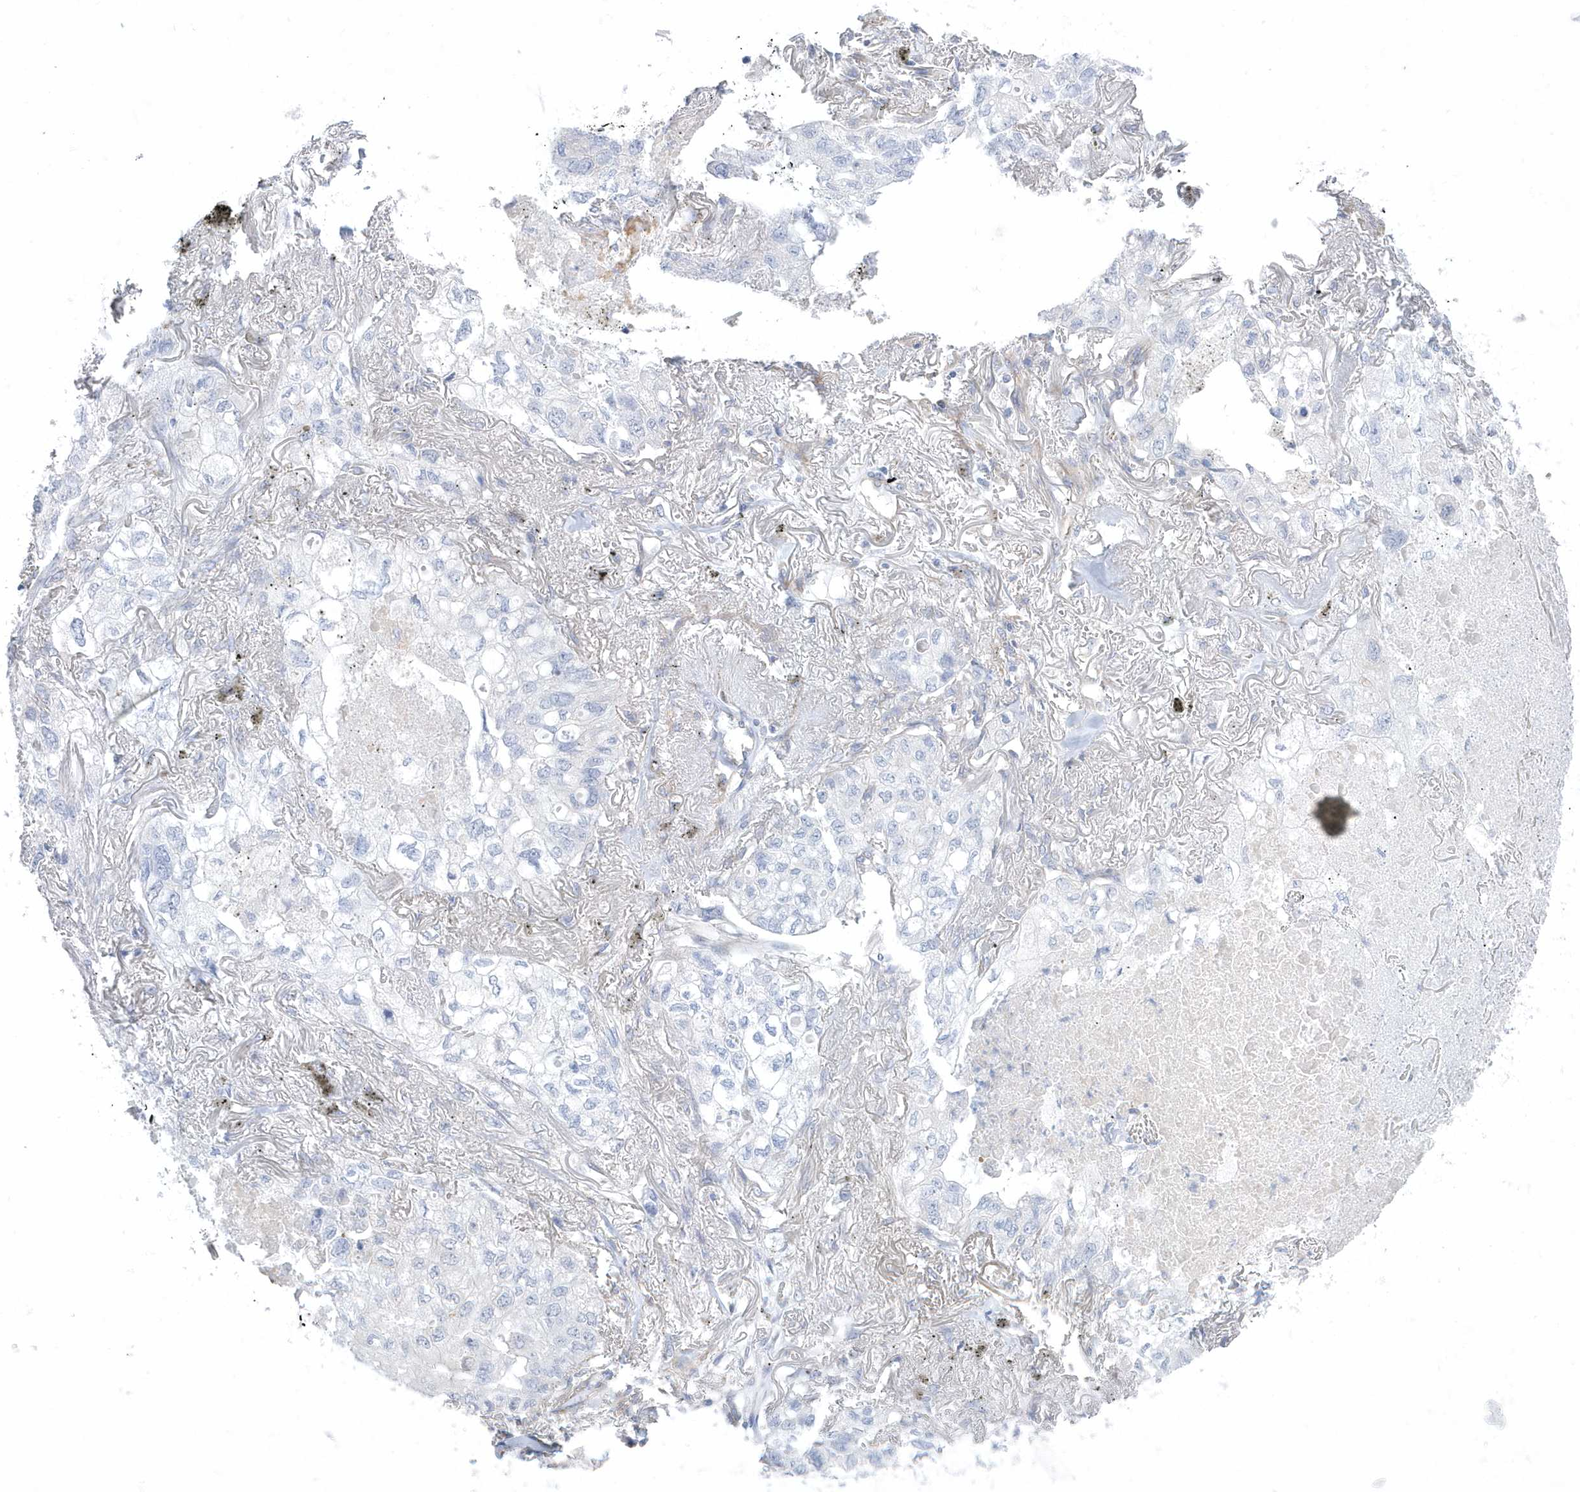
{"staining": {"intensity": "negative", "quantity": "none", "location": "none"}, "tissue": "lung cancer", "cell_type": "Tumor cells", "image_type": "cancer", "snomed": [{"axis": "morphology", "description": "Adenocarcinoma, NOS"}, {"axis": "topography", "description": "Lung"}], "caption": "High magnification brightfield microscopy of adenocarcinoma (lung) stained with DAB (brown) and counterstained with hematoxylin (blue): tumor cells show no significant positivity. Brightfield microscopy of IHC stained with DAB (brown) and hematoxylin (blue), captured at high magnification.", "gene": "ANAPC1", "patient": {"sex": "male", "age": 65}}